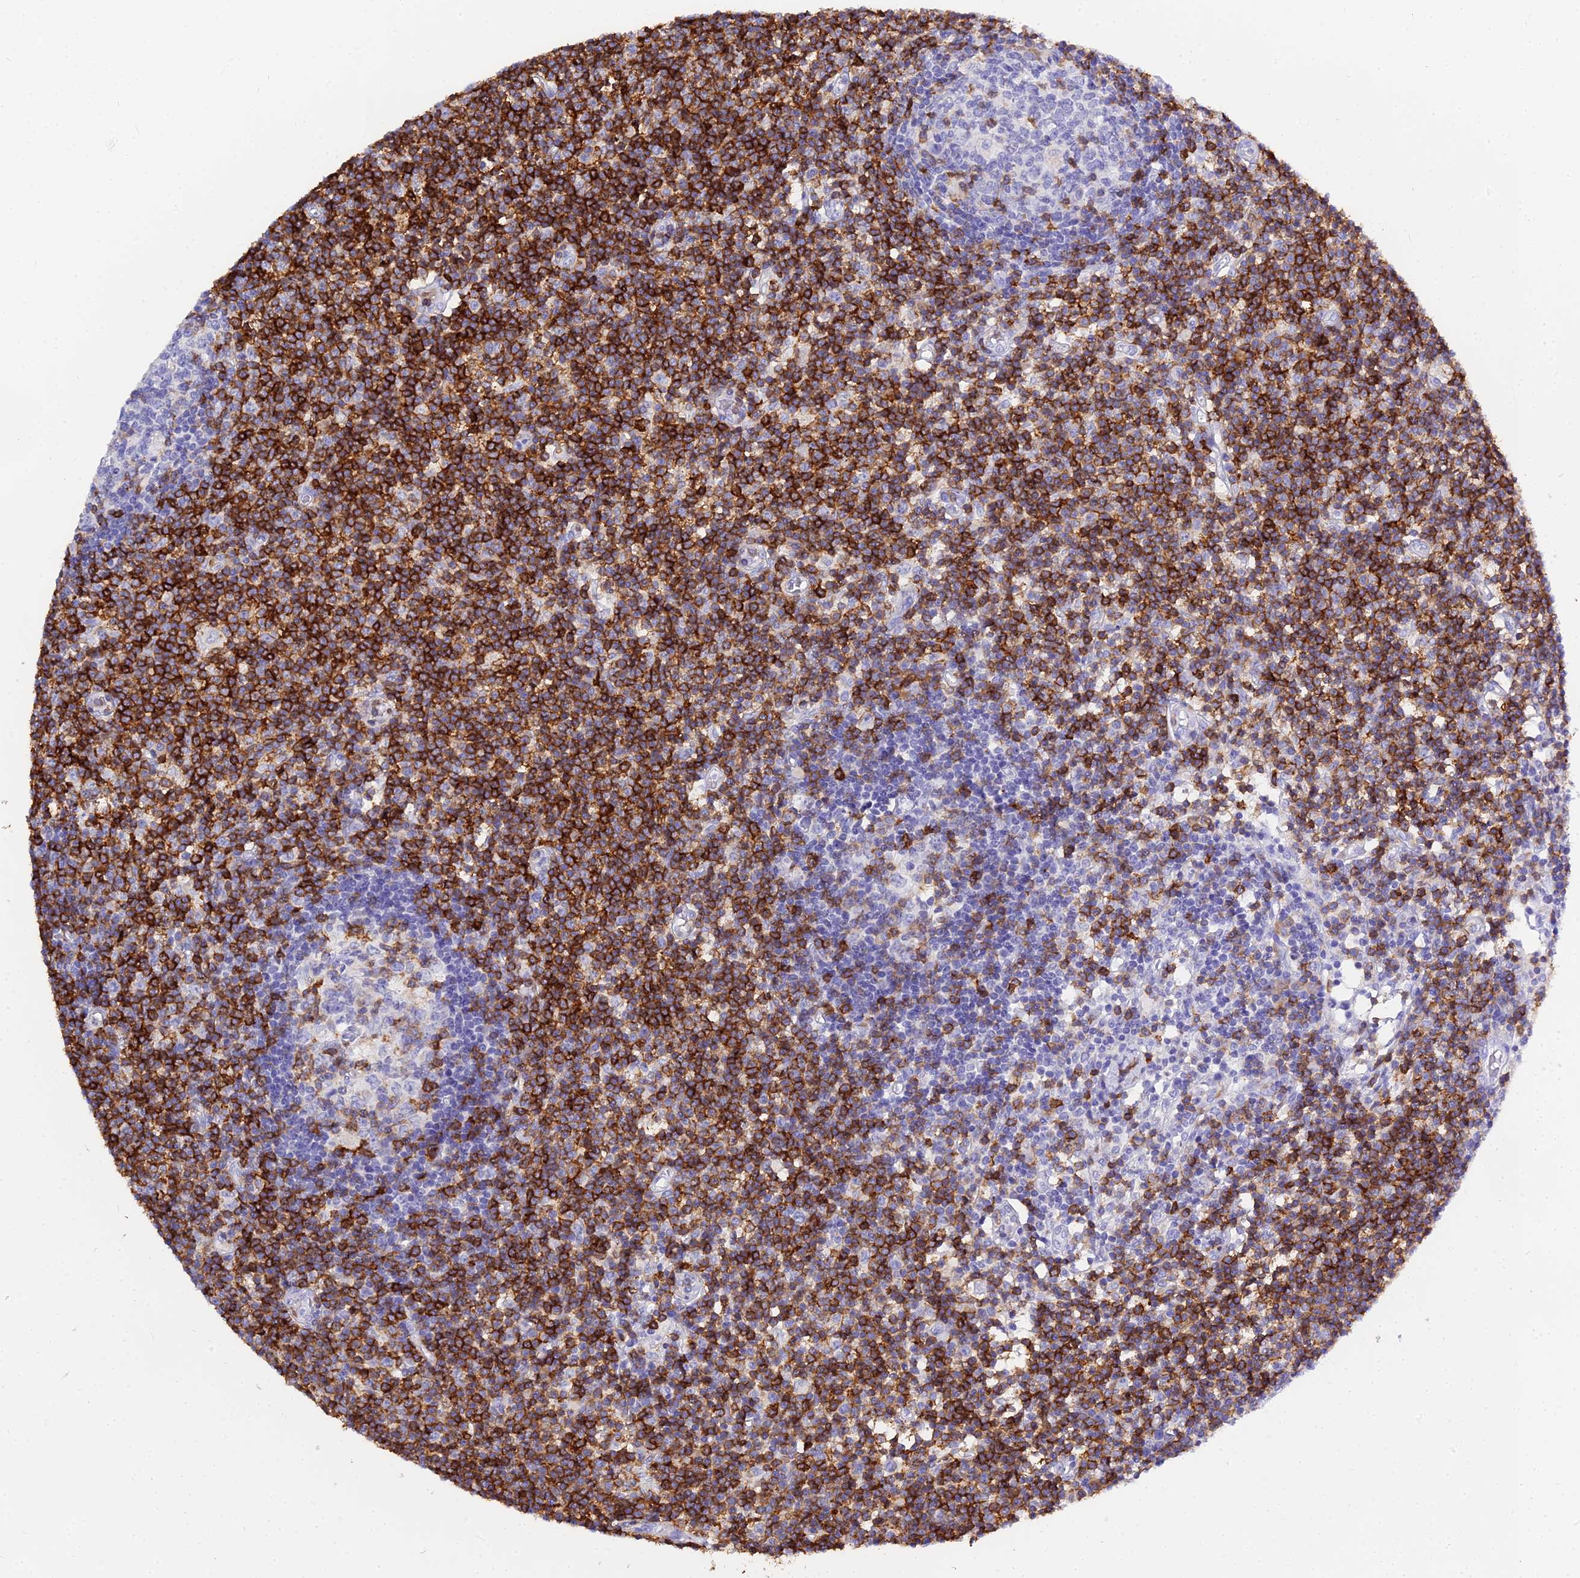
{"staining": {"intensity": "strong", "quantity": "<25%", "location": "cytoplasmic/membranous"}, "tissue": "lymph node", "cell_type": "Germinal center cells", "image_type": "normal", "snomed": [{"axis": "morphology", "description": "Normal tissue, NOS"}, {"axis": "topography", "description": "Lymph node"}], "caption": "Protein expression analysis of unremarkable lymph node displays strong cytoplasmic/membranous expression in about <25% of germinal center cells. The protein is shown in brown color, while the nuclei are stained blue.", "gene": "CD5", "patient": {"sex": "female", "age": 55}}